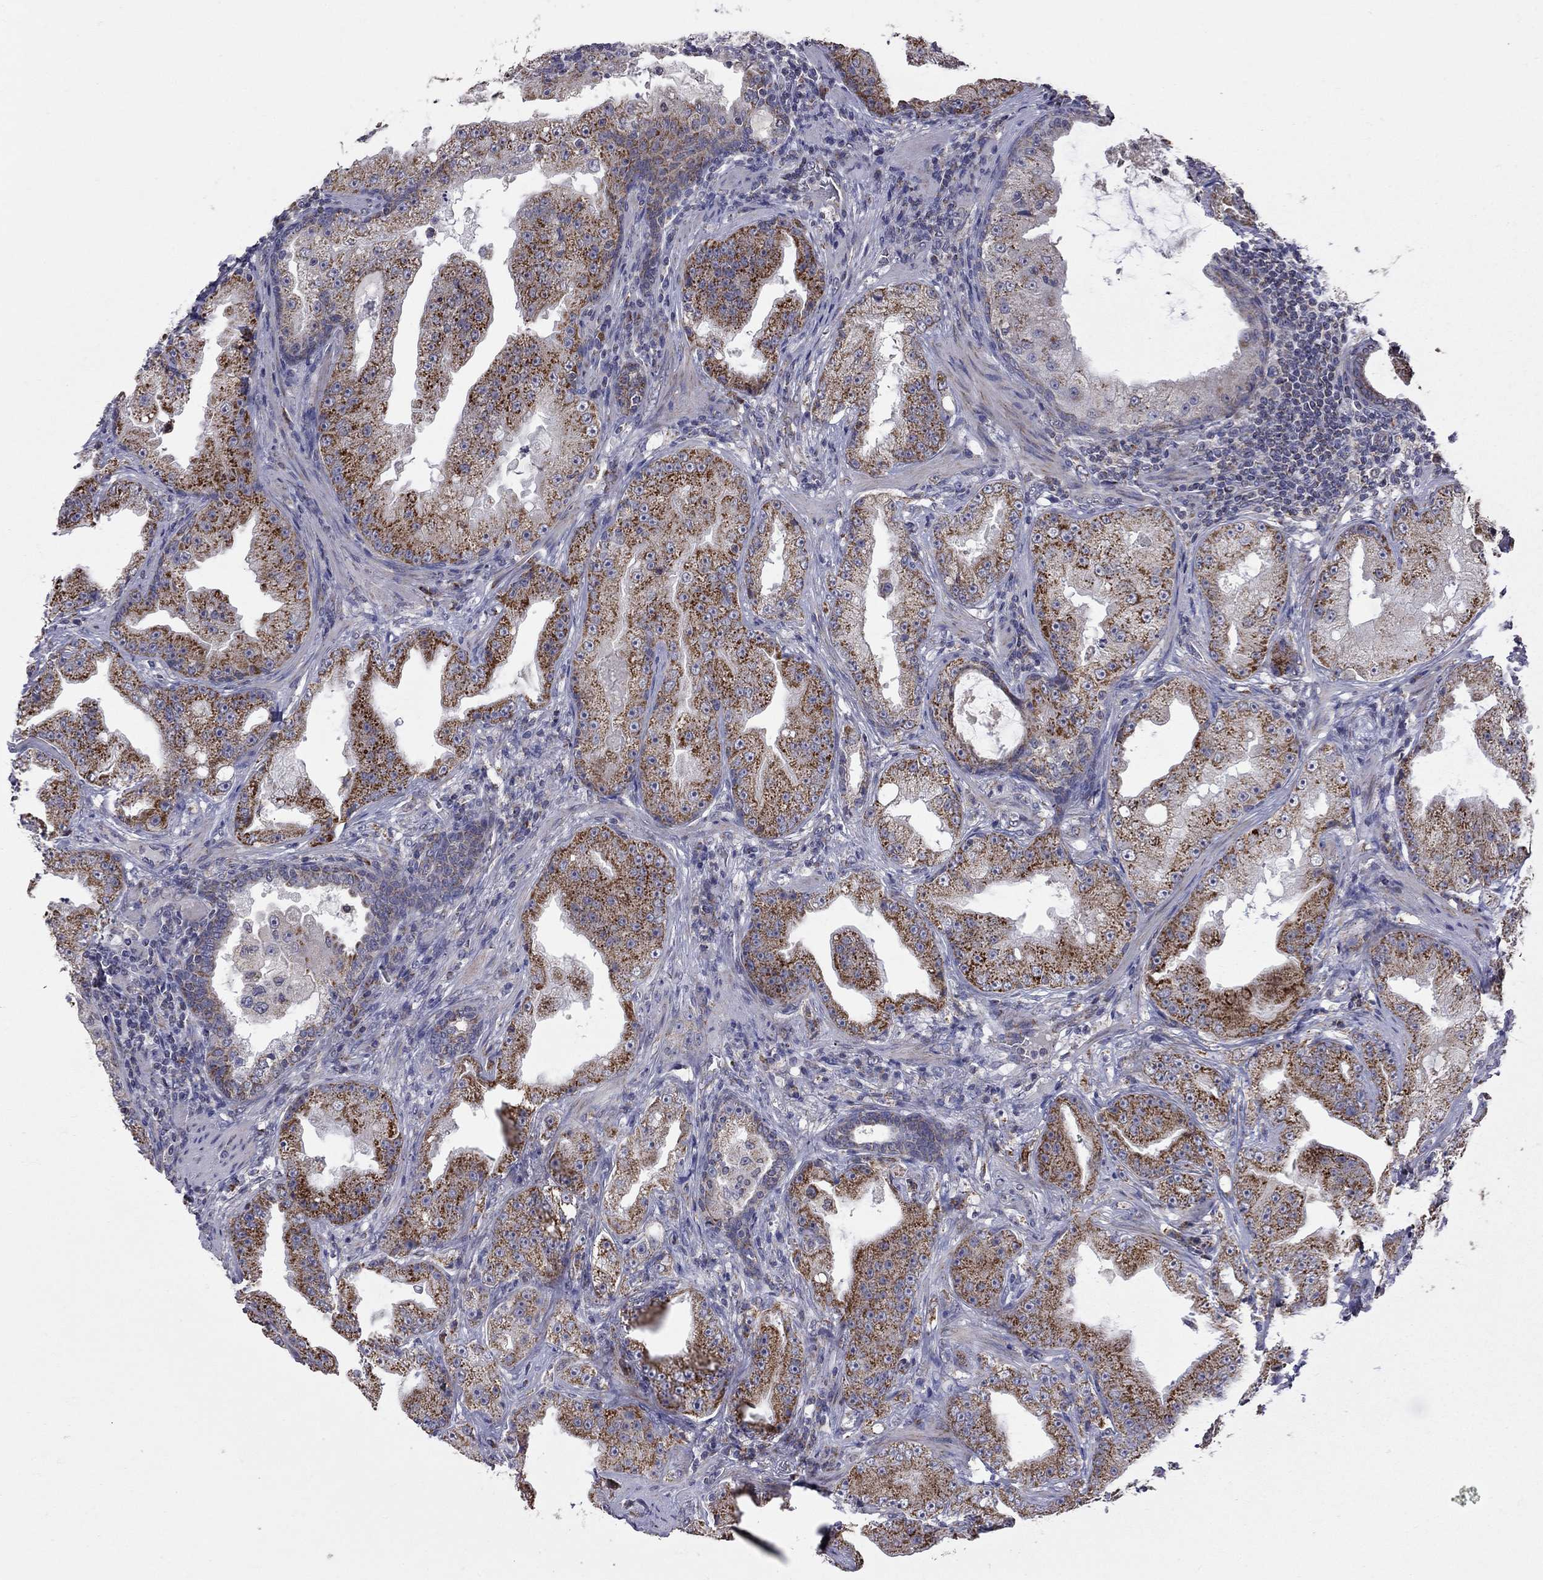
{"staining": {"intensity": "strong", "quantity": ">75%", "location": "cytoplasmic/membranous"}, "tissue": "prostate cancer", "cell_type": "Tumor cells", "image_type": "cancer", "snomed": [{"axis": "morphology", "description": "Adenocarcinoma, Low grade"}, {"axis": "topography", "description": "Prostate"}], "caption": "The immunohistochemical stain shows strong cytoplasmic/membranous expression in tumor cells of prostate adenocarcinoma (low-grade) tissue. The protein of interest is stained brown, and the nuclei are stained in blue (DAB IHC with brightfield microscopy, high magnification).", "gene": "NDUFB1", "patient": {"sex": "male", "age": 62}}